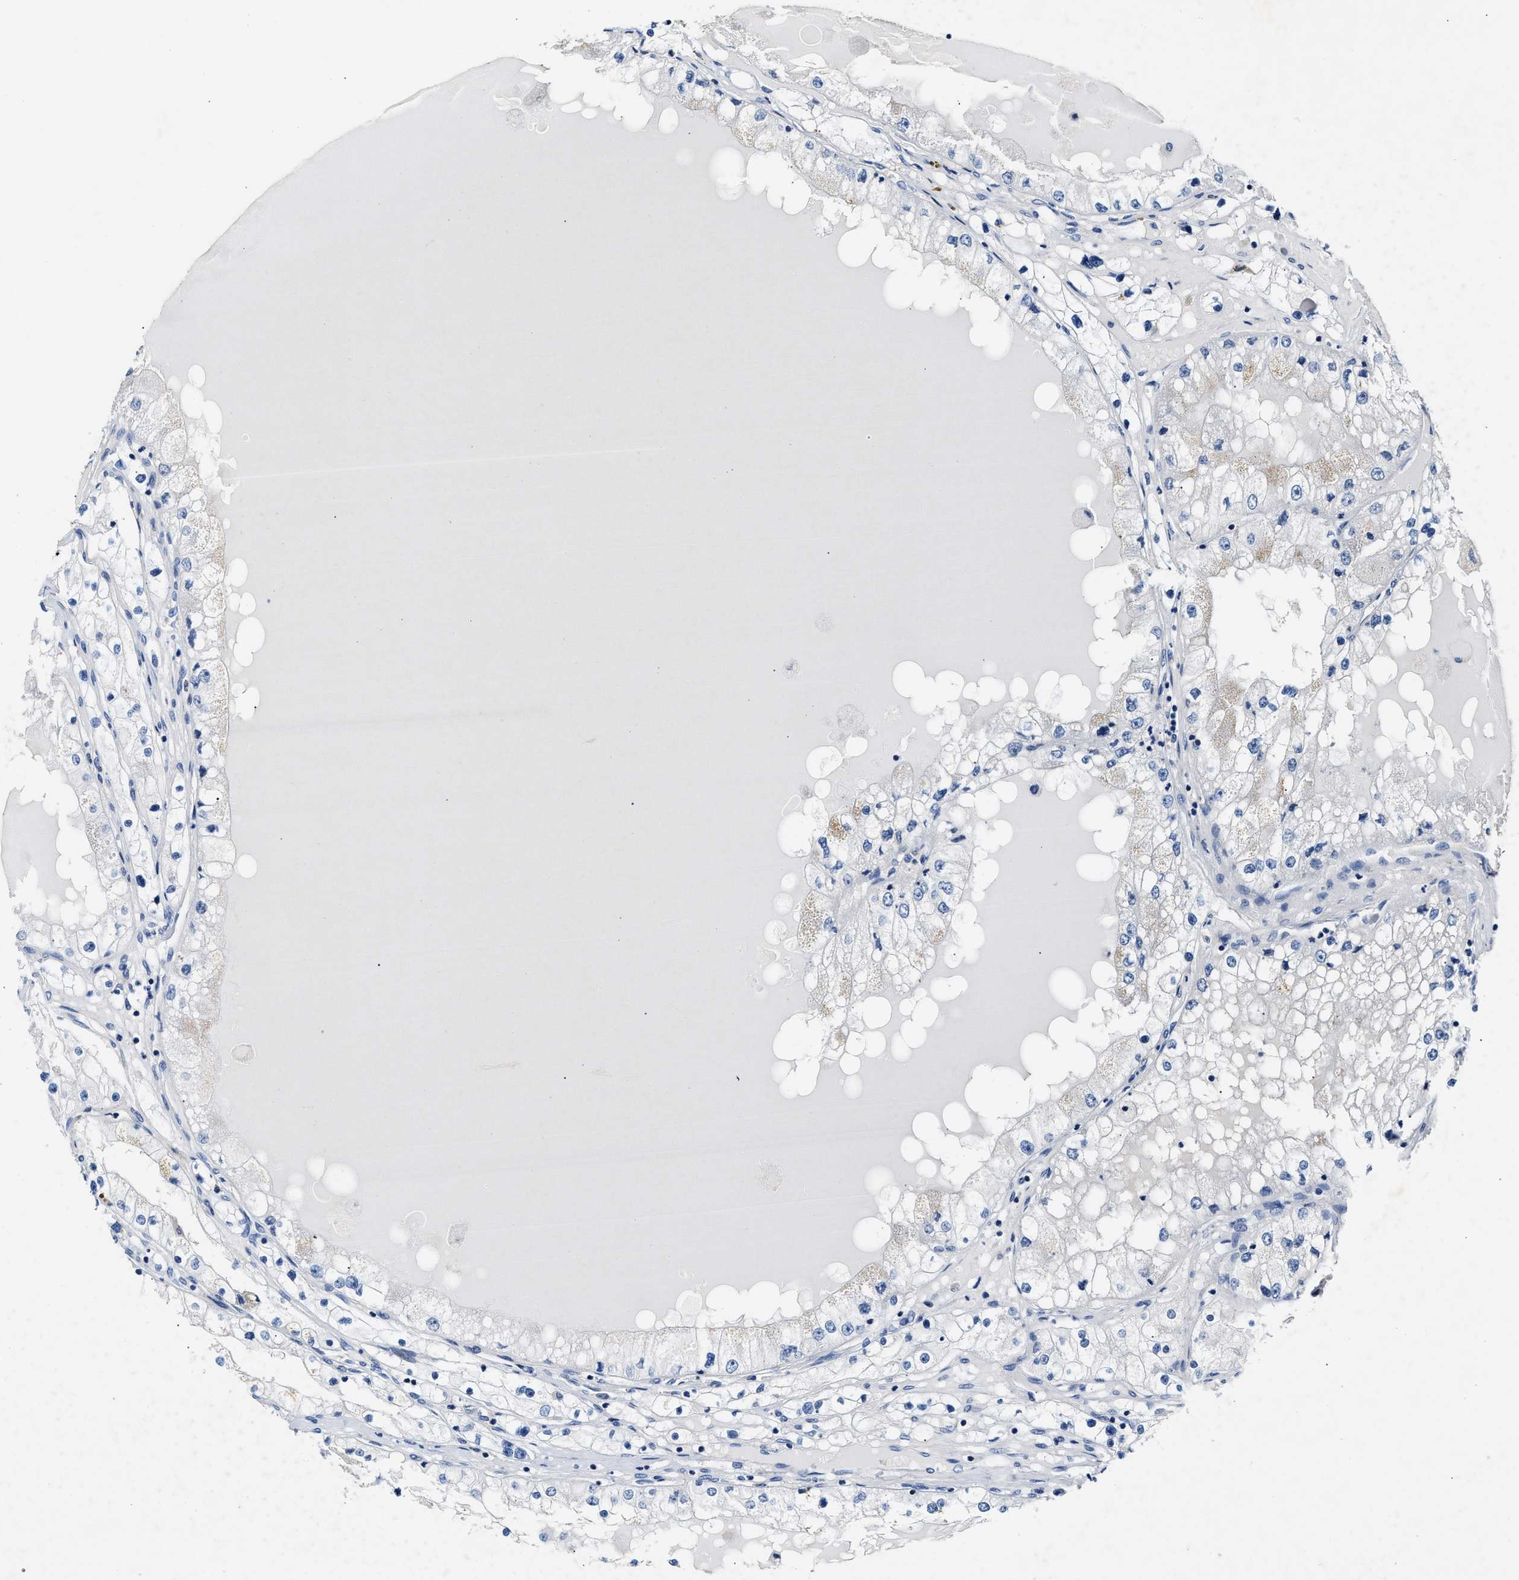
{"staining": {"intensity": "negative", "quantity": "none", "location": "none"}, "tissue": "renal cancer", "cell_type": "Tumor cells", "image_type": "cancer", "snomed": [{"axis": "morphology", "description": "Adenocarcinoma, NOS"}, {"axis": "topography", "description": "Kidney"}], "caption": "Immunohistochemistry (IHC) of human renal adenocarcinoma demonstrates no staining in tumor cells.", "gene": "TUT7", "patient": {"sex": "male", "age": 68}}